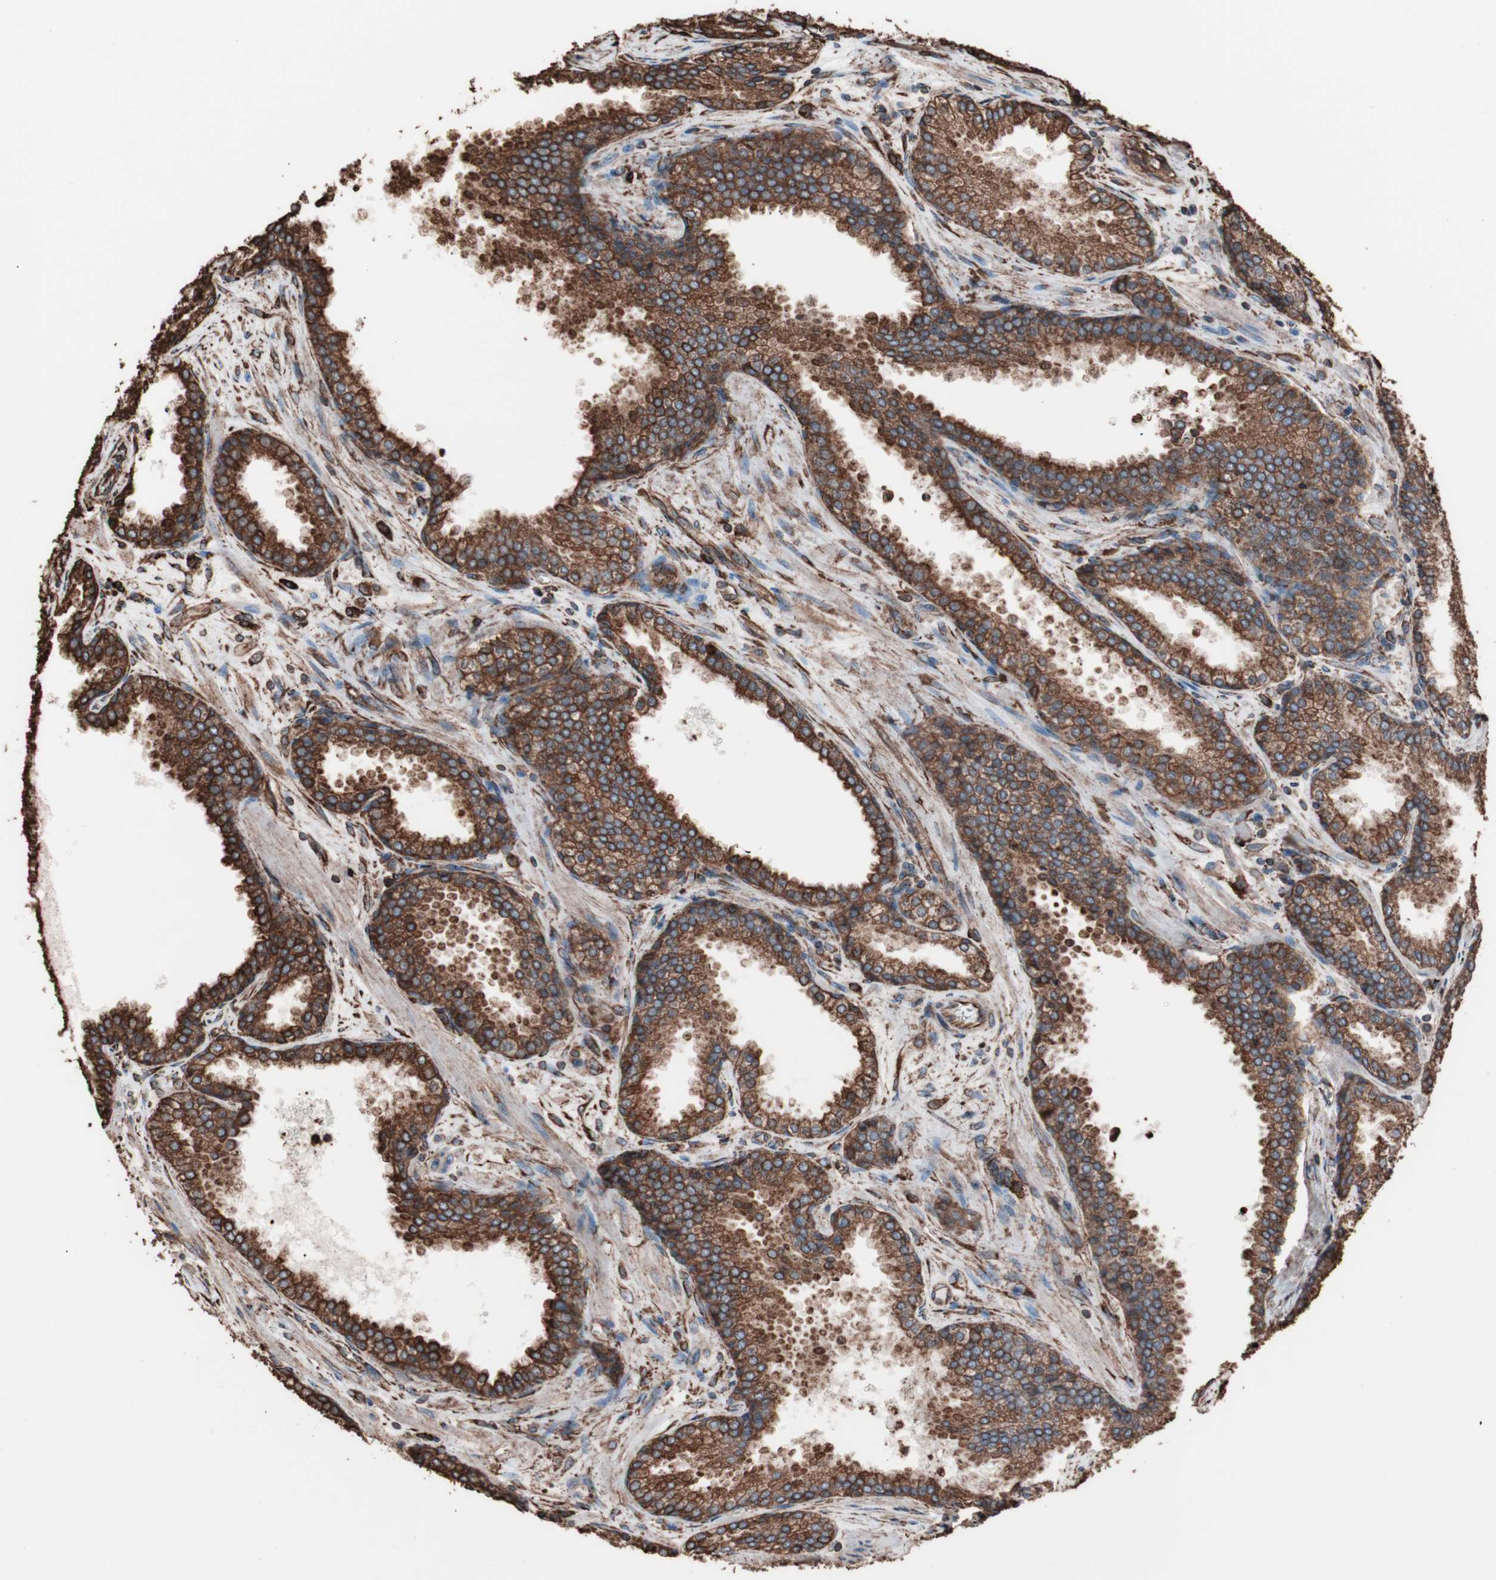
{"staining": {"intensity": "strong", "quantity": ">75%", "location": "cytoplasmic/membranous"}, "tissue": "prostate cancer", "cell_type": "Tumor cells", "image_type": "cancer", "snomed": [{"axis": "morphology", "description": "Adenocarcinoma, Low grade"}, {"axis": "topography", "description": "Prostate"}], "caption": "A photomicrograph of prostate cancer stained for a protein displays strong cytoplasmic/membranous brown staining in tumor cells.", "gene": "HSP90B1", "patient": {"sex": "male", "age": 60}}